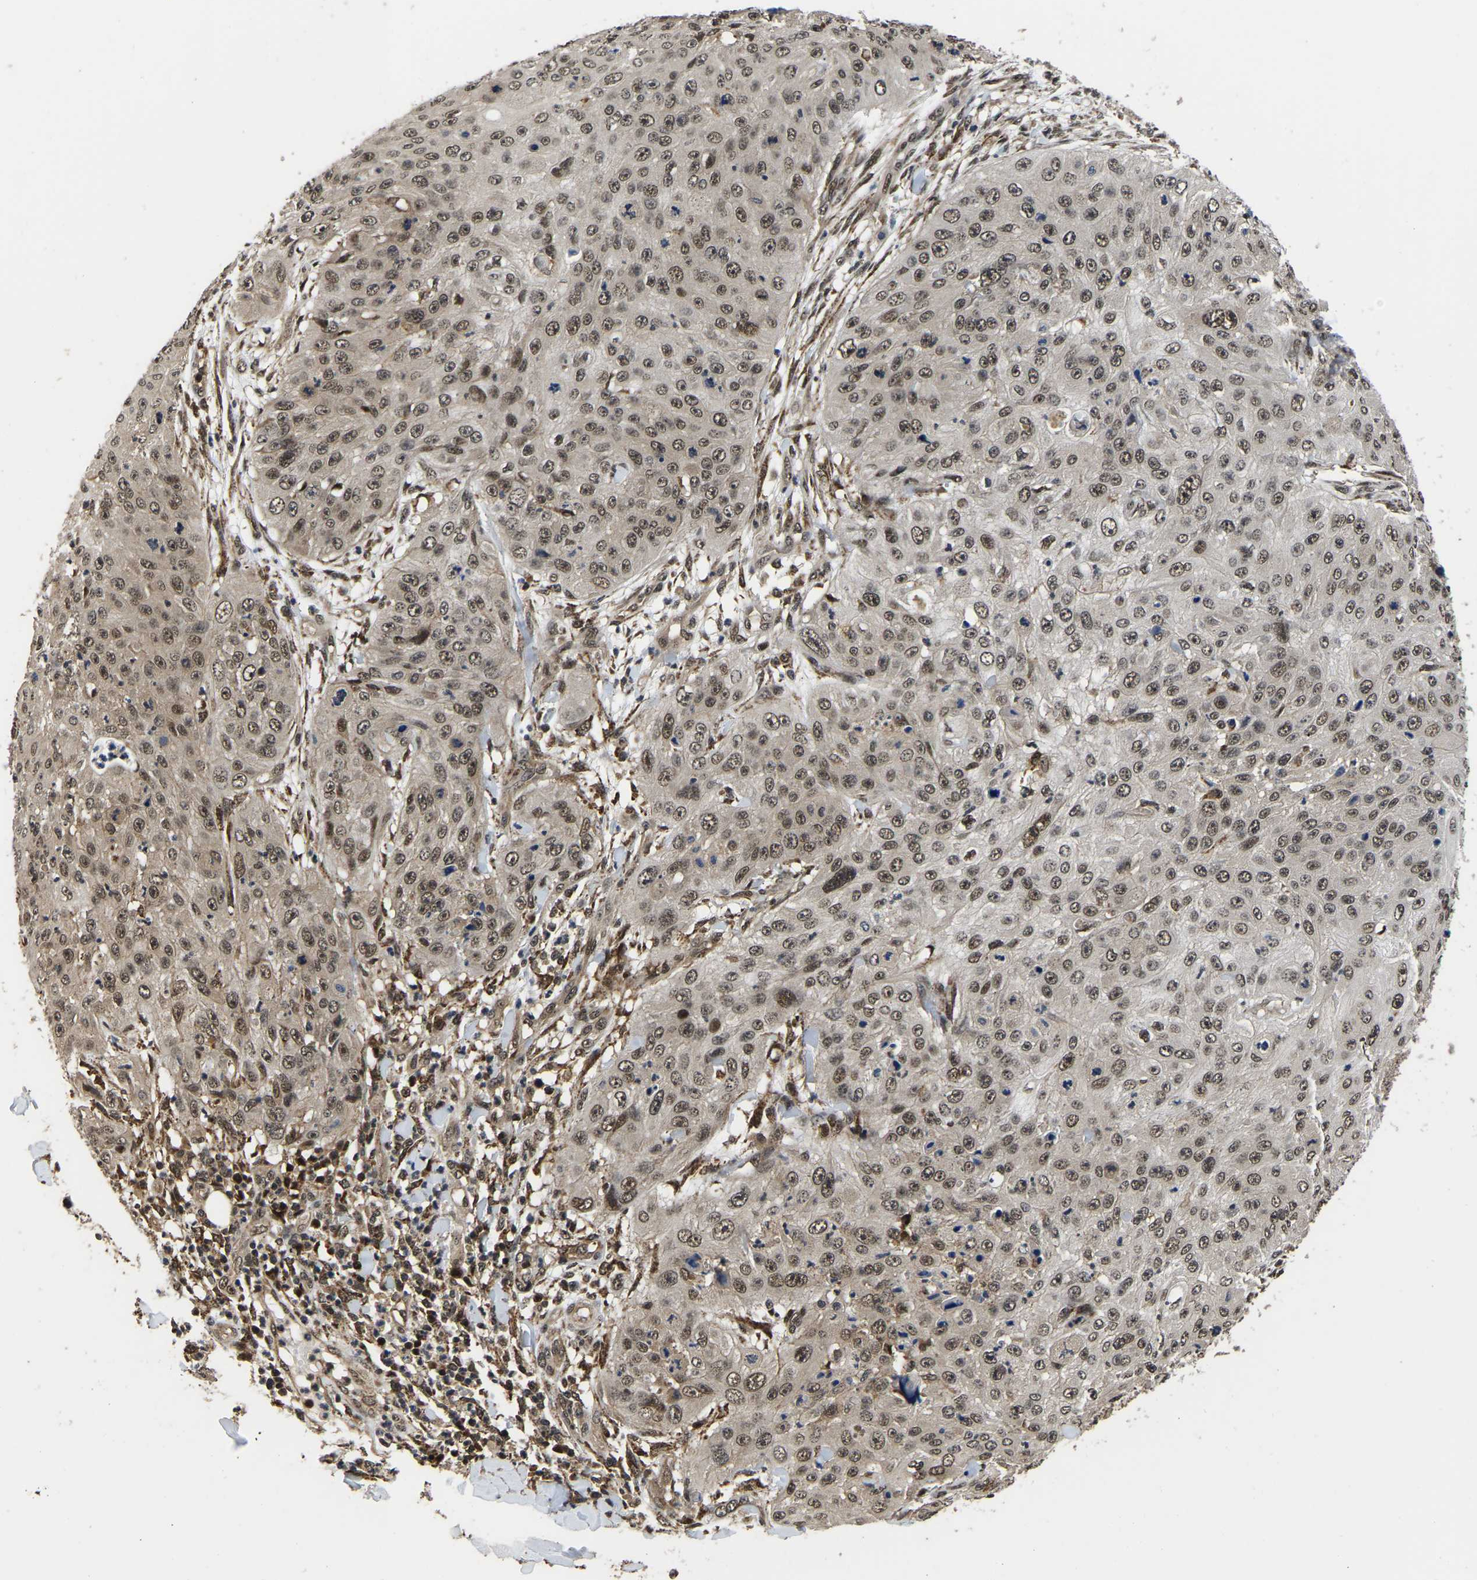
{"staining": {"intensity": "moderate", "quantity": ">75%", "location": "nuclear"}, "tissue": "skin cancer", "cell_type": "Tumor cells", "image_type": "cancer", "snomed": [{"axis": "morphology", "description": "Squamous cell carcinoma, NOS"}, {"axis": "topography", "description": "Skin"}], "caption": "IHC (DAB (3,3'-diaminobenzidine)) staining of skin squamous cell carcinoma exhibits moderate nuclear protein expression in approximately >75% of tumor cells.", "gene": "CIAO1", "patient": {"sex": "female", "age": 80}}